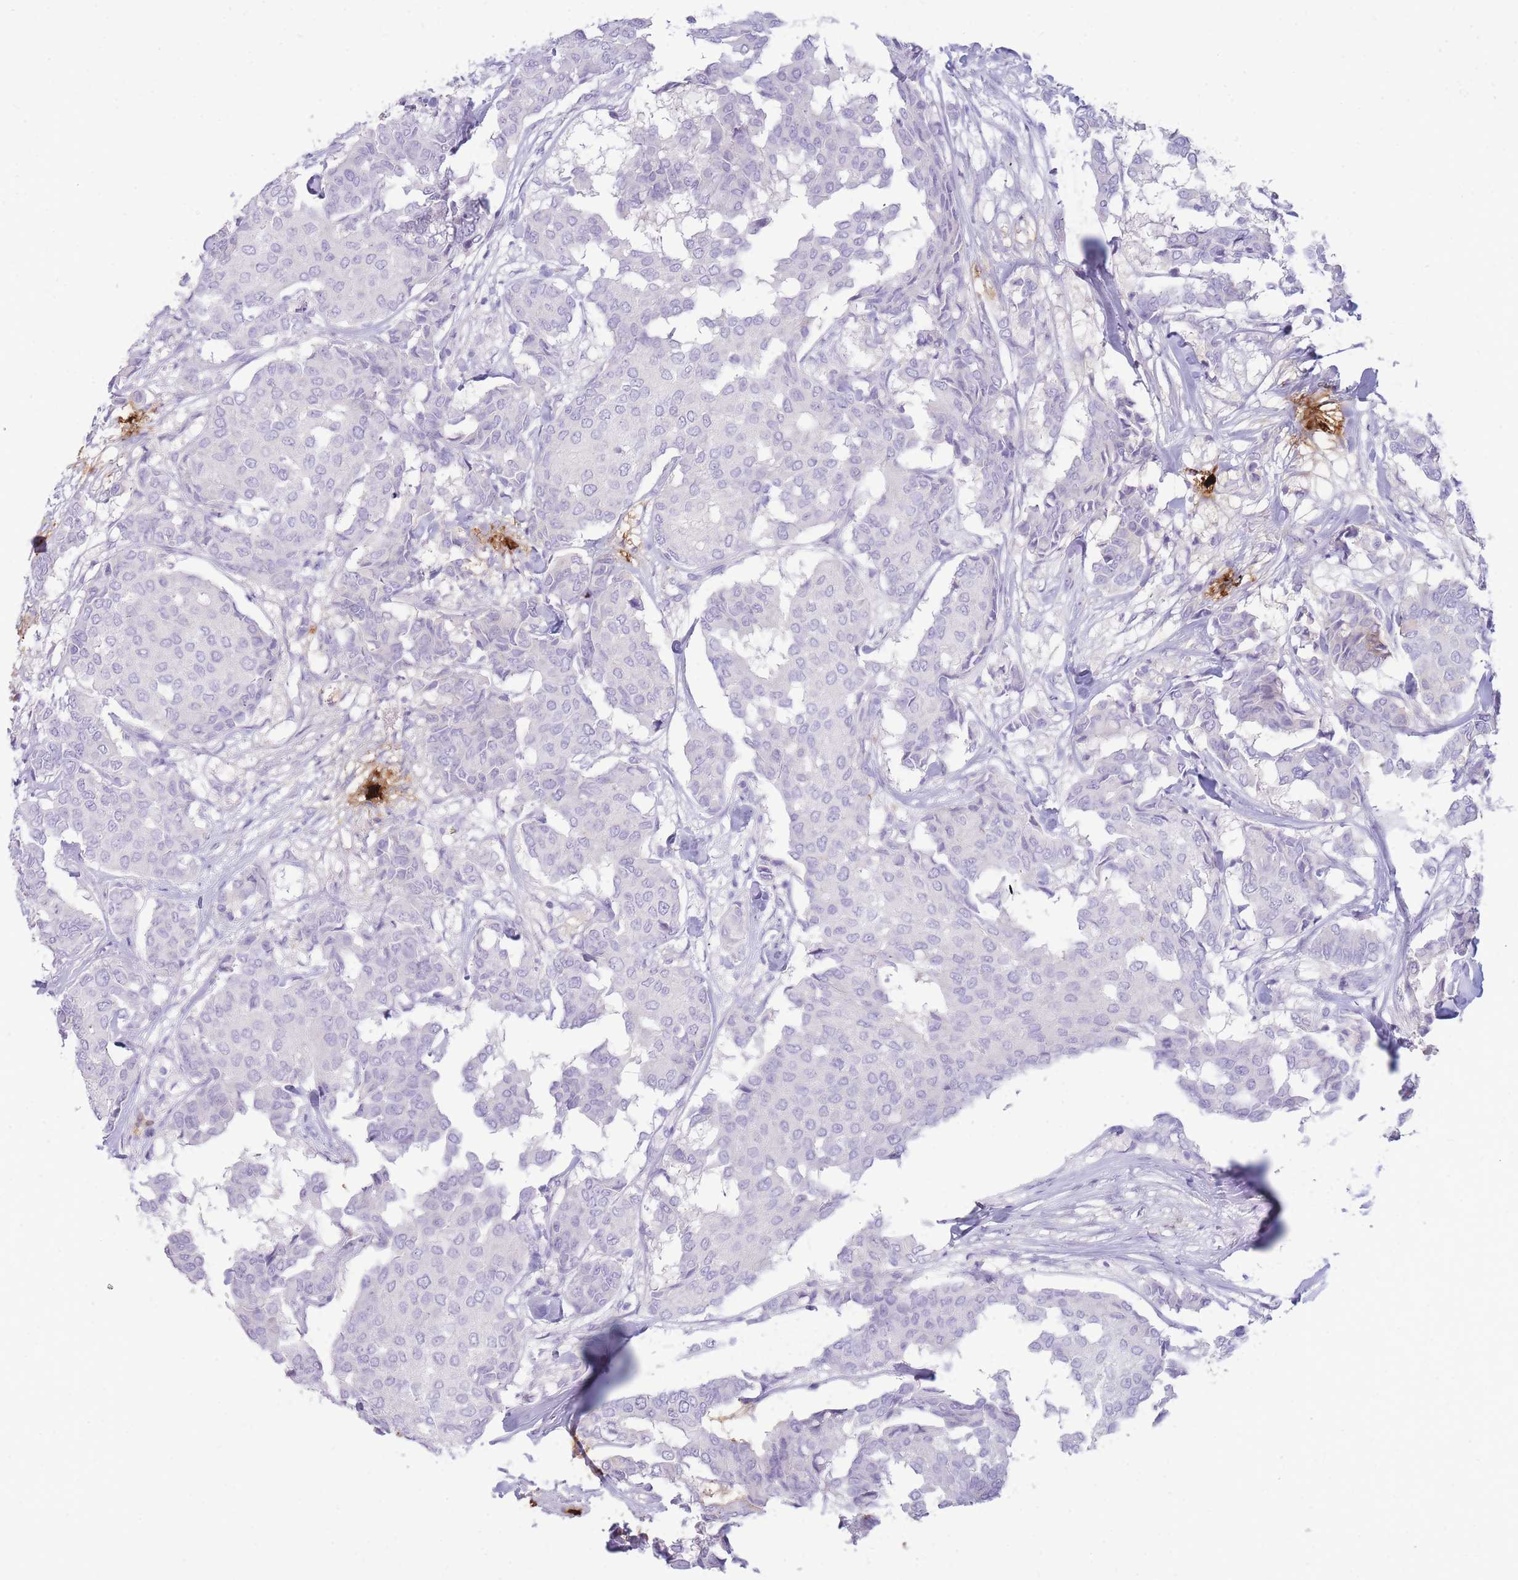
{"staining": {"intensity": "negative", "quantity": "none", "location": "none"}, "tissue": "breast cancer", "cell_type": "Tumor cells", "image_type": "cancer", "snomed": [{"axis": "morphology", "description": "Duct carcinoma"}, {"axis": "topography", "description": "Breast"}], "caption": "Immunohistochemistry (IHC) photomicrograph of human breast intraductal carcinoma stained for a protein (brown), which shows no positivity in tumor cells.", "gene": "TPSAB1", "patient": {"sex": "female", "age": 75}}